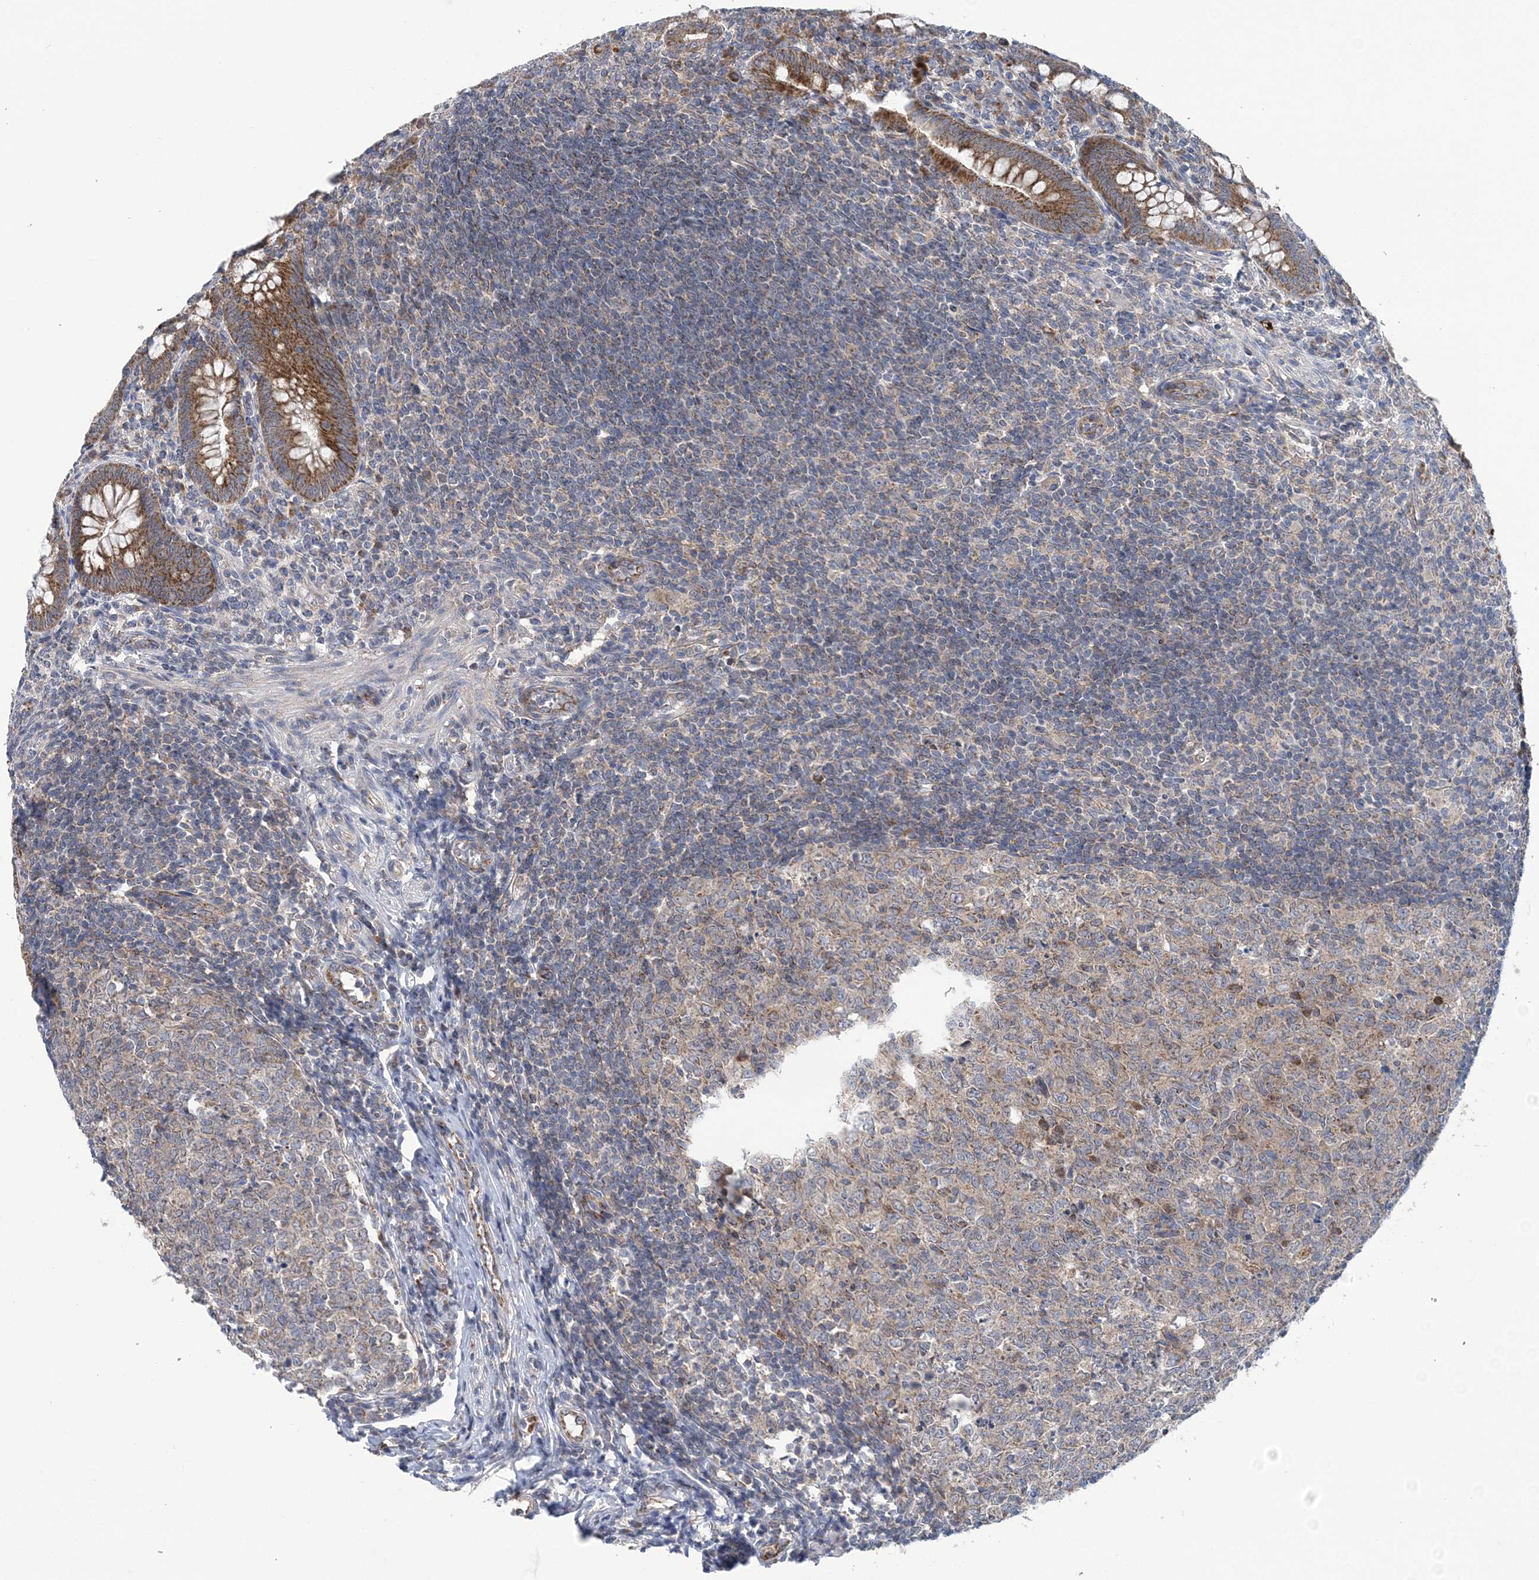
{"staining": {"intensity": "strong", "quantity": ">75%", "location": "cytoplasmic/membranous"}, "tissue": "appendix", "cell_type": "Glandular cells", "image_type": "normal", "snomed": [{"axis": "morphology", "description": "Normal tissue, NOS"}, {"axis": "topography", "description": "Appendix"}], "caption": "A histopathology image of appendix stained for a protein demonstrates strong cytoplasmic/membranous brown staining in glandular cells.", "gene": "COPE", "patient": {"sex": "male", "age": 14}}